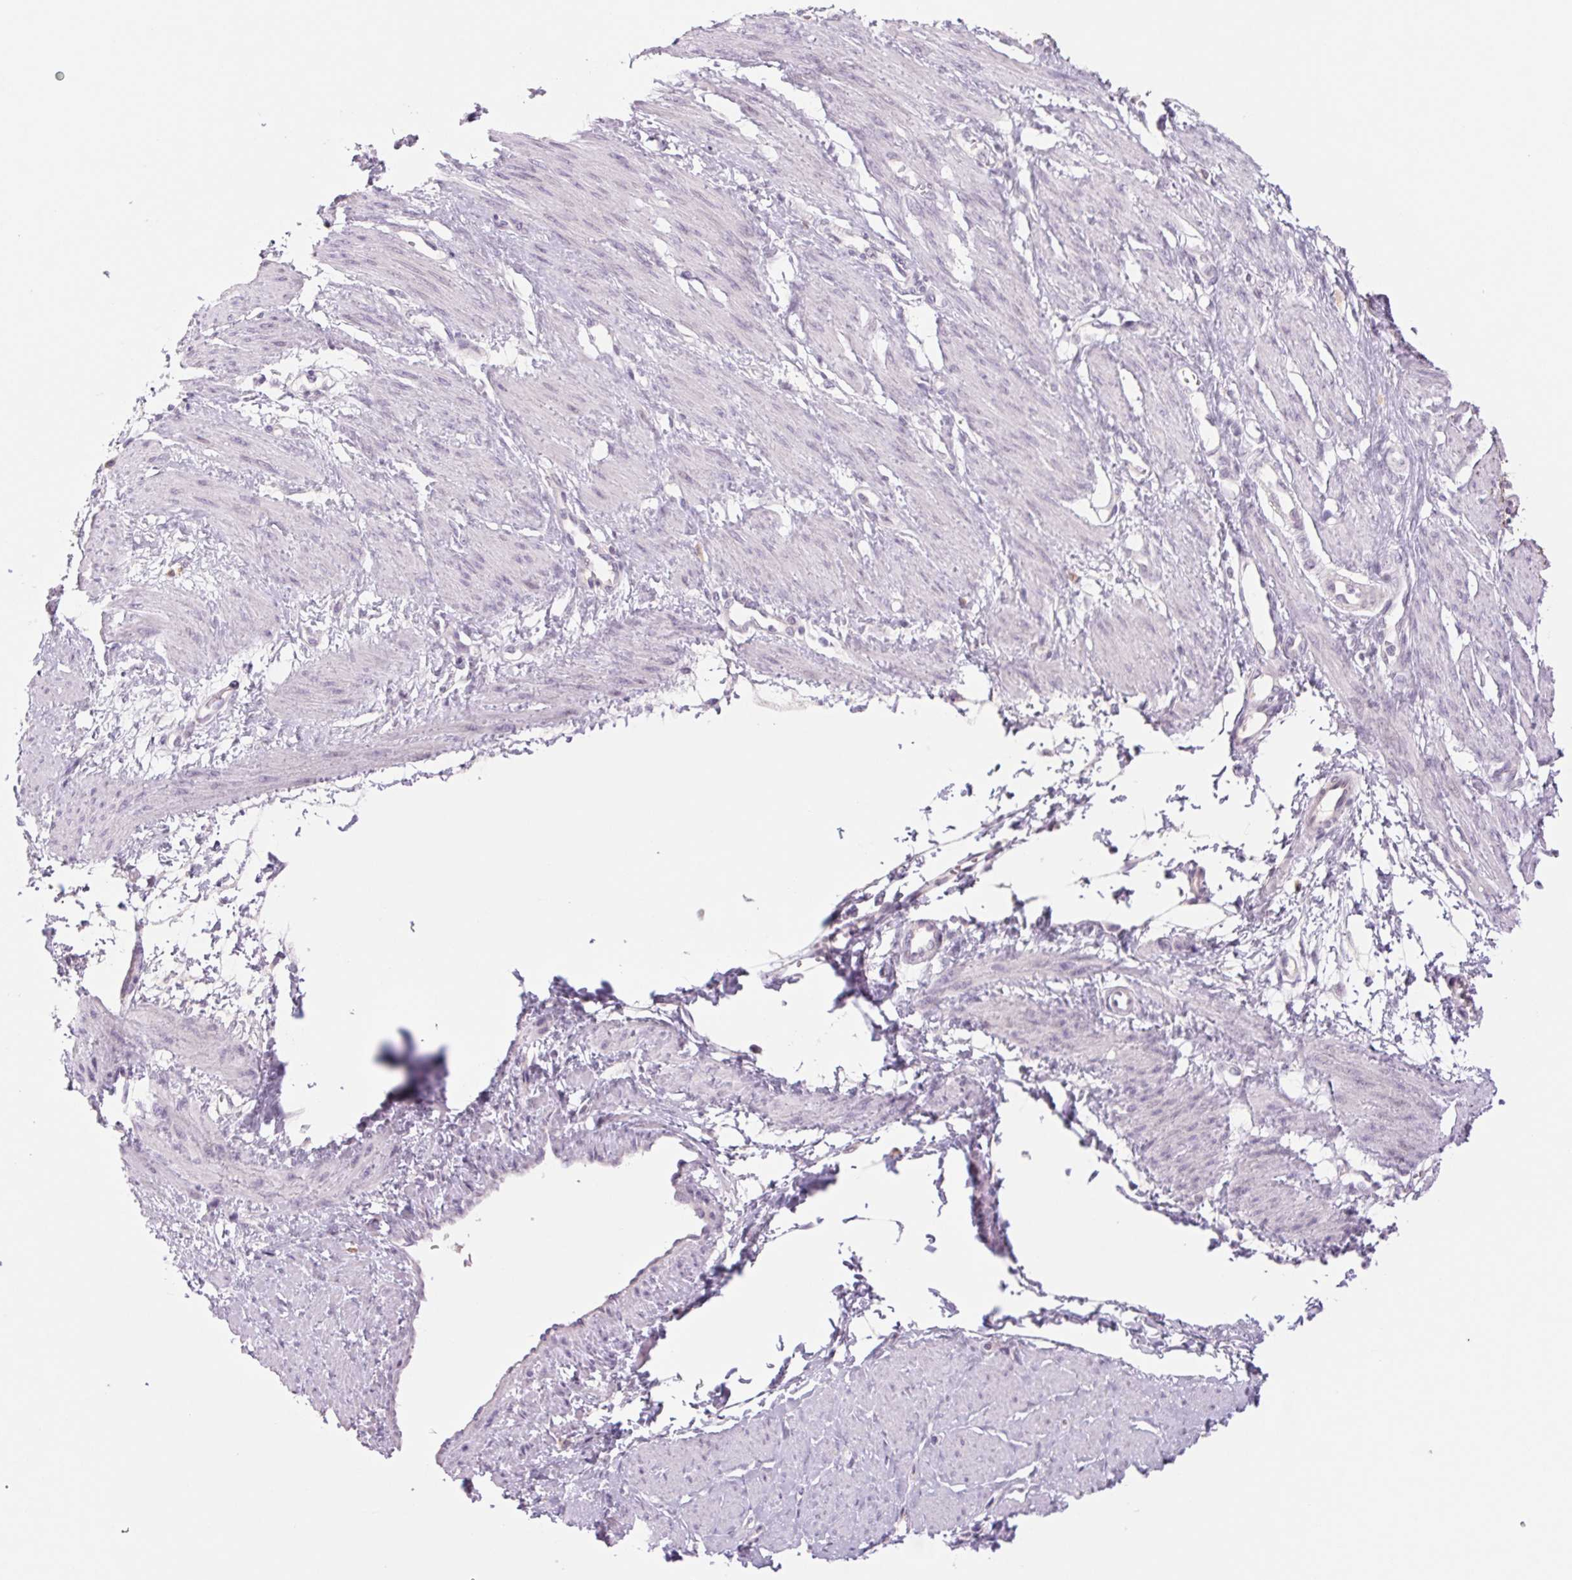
{"staining": {"intensity": "negative", "quantity": "none", "location": "none"}, "tissue": "smooth muscle", "cell_type": "Smooth muscle cells", "image_type": "normal", "snomed": [{"axis": "morphology", "description": "Normal tissue, NOS"}, {"axis": "topography", "description": "Smooth muscle"}, {"axis": "topography", "description": "Uterus"}], "caption": "High power microscopy histopathology image of an immunohistochemistry (IHC) micrograph of unremarkable smooth muscle, revealing no significant positivity in smooth muscle cells.", "gene": "KRT1", "patient": {"sex": "female", "age": 39}}